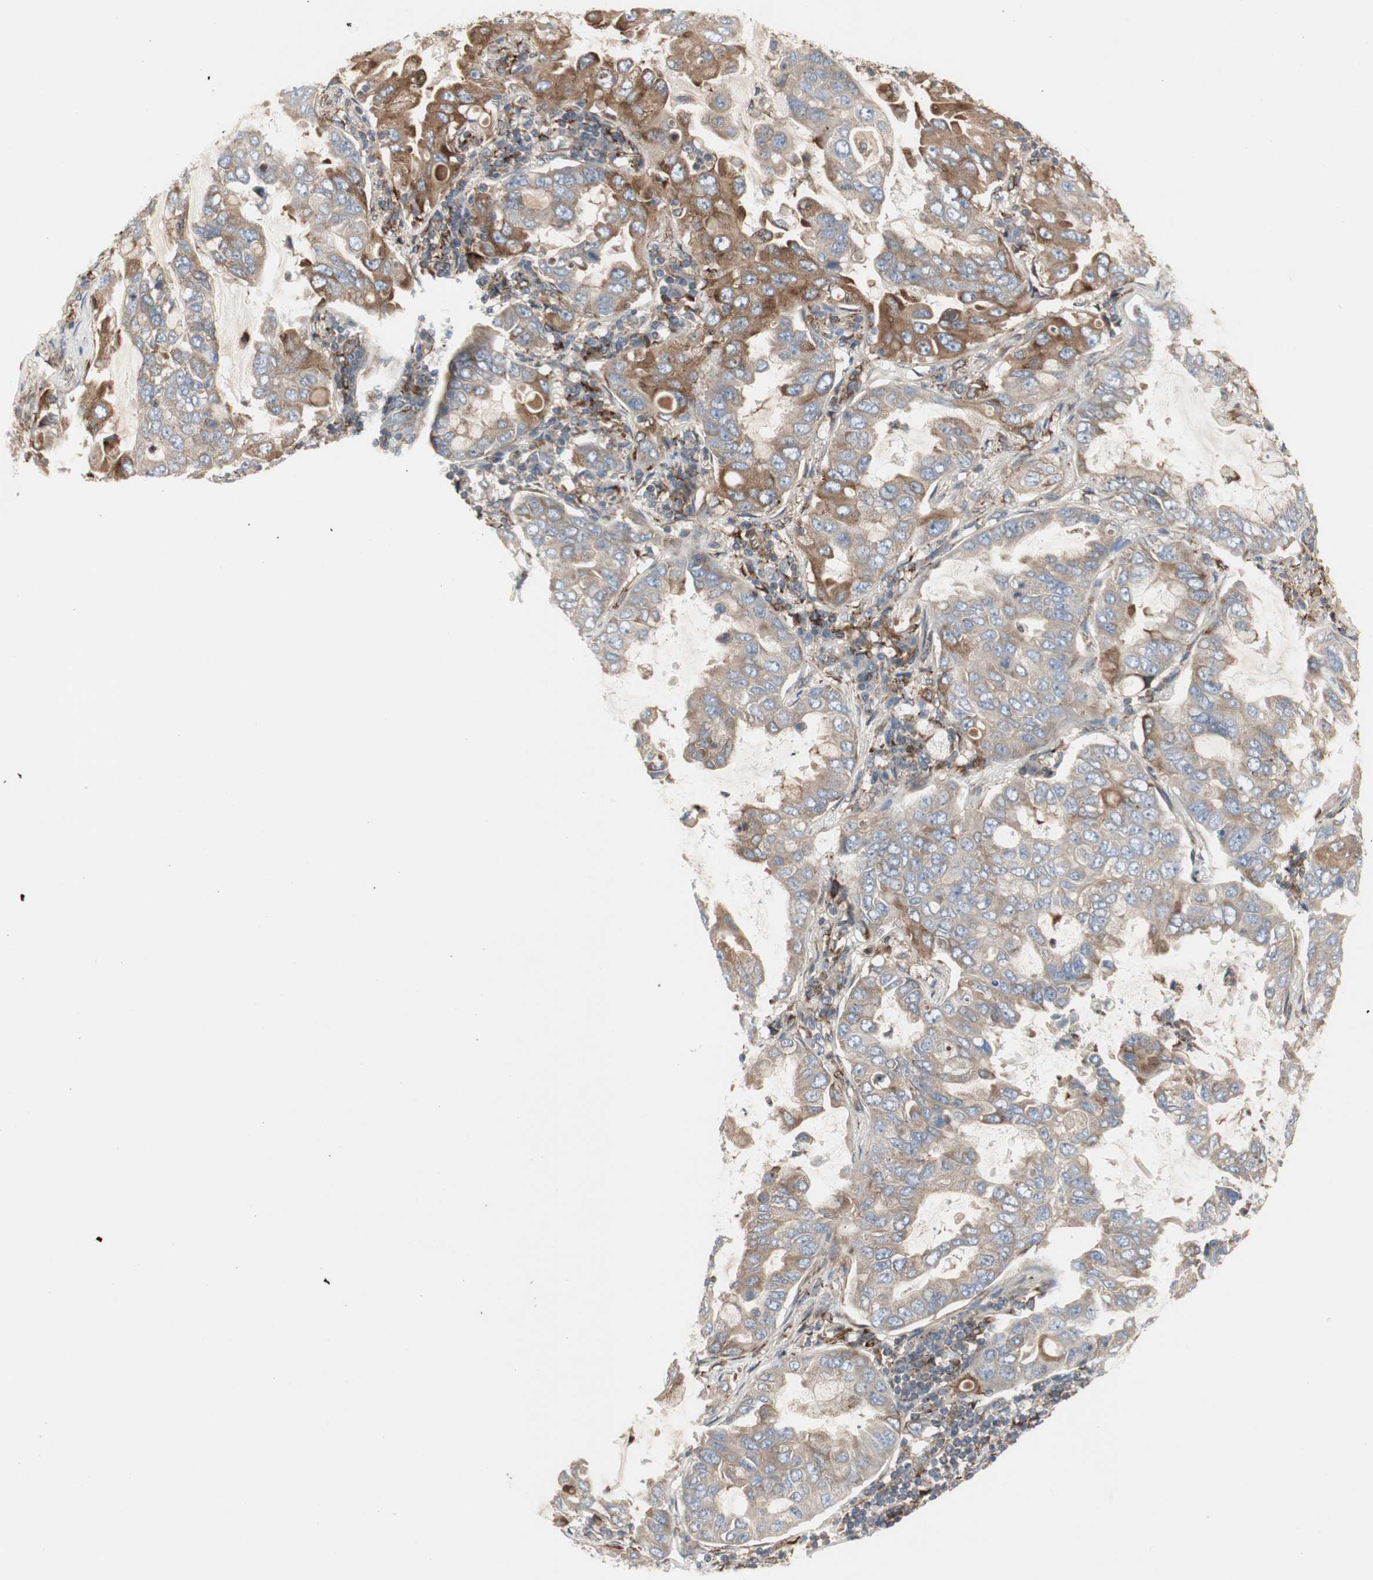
{"staining": {"intensity": "moderate", "quantity": ">75%", "location": "cytoplasmic/membranous"}, "tissue": "lung cancer", "cell_type": "Tumor cells", "image_type": "cancer", "snomed": [{"axis": "morphology", "description": "Adenocarcinoma, NOS"}, {"axis": "topography", "description": "Lung"}], "caption": "Lung cancer stained with a brown dye displays moderate cytoplasmic/membranous positive expression in approximately >75% of tumor cells.", "gene": "H6PD", "patient": {"sex": "male", "age": 64}}